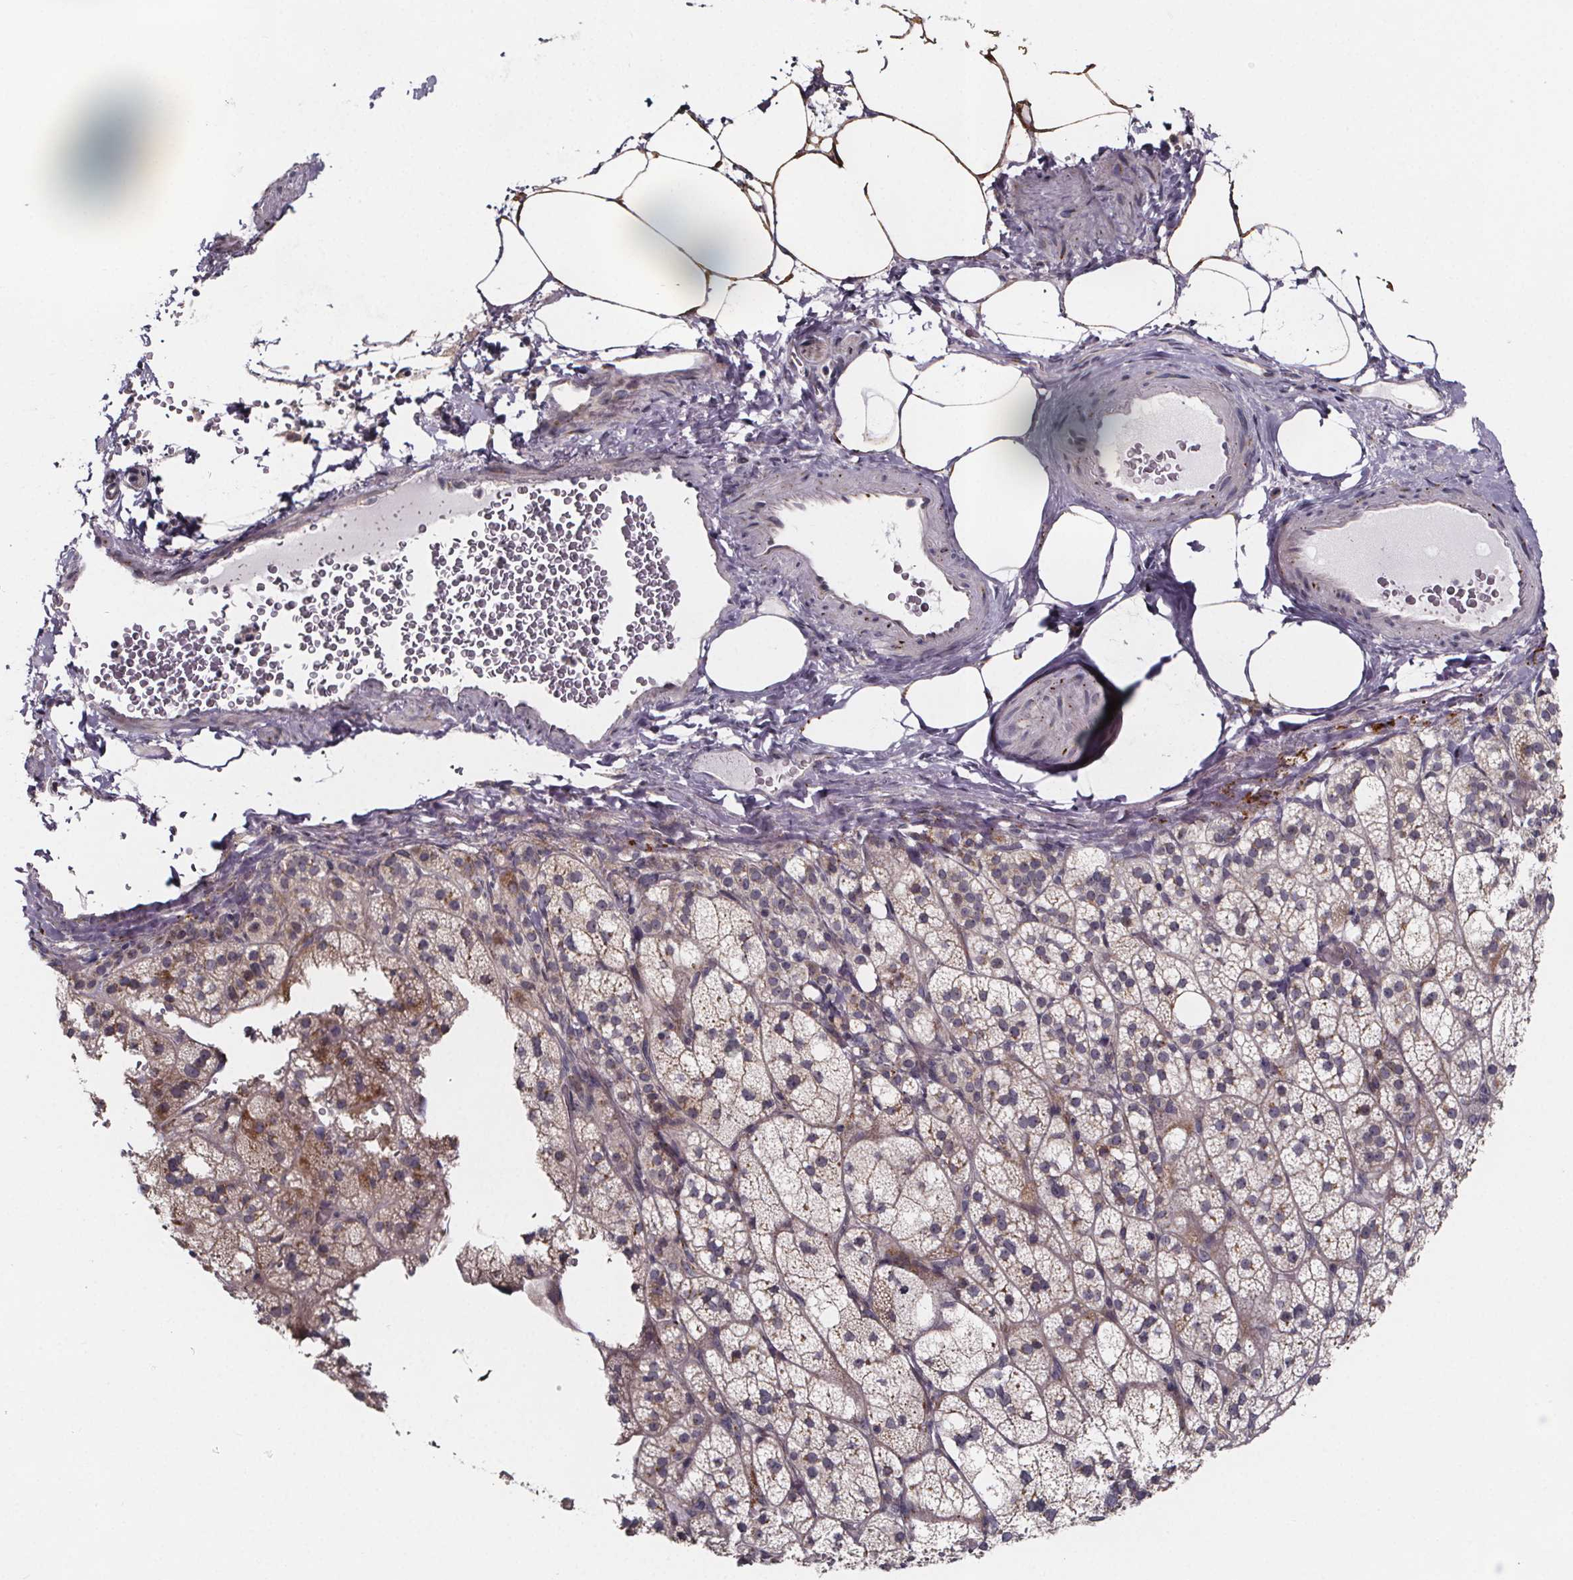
{"staining": {"intensity": "weak", "quantity": "25%-75%", "location": "cytoplasmic/membranous"}, "tissue": "adrenal gland", "cell_type": "Glandular cells", "image_type": "normal", "snomed": [{"axis": "morphology", "description": "Normal tissue, NOS"}, {"axis": "topography", "description": "Adrenal gland"}], "caption": "Immunohistochemistry (IHC) photomicrograph of benign adrenal gland stained for a protein (brown), which reveals low levels of weak cytoplasmic/membranous expression in approximately 25%-75% of glandular cells.", "gene": "NDST1", "patient": {"sex": "female", "age": 60}}